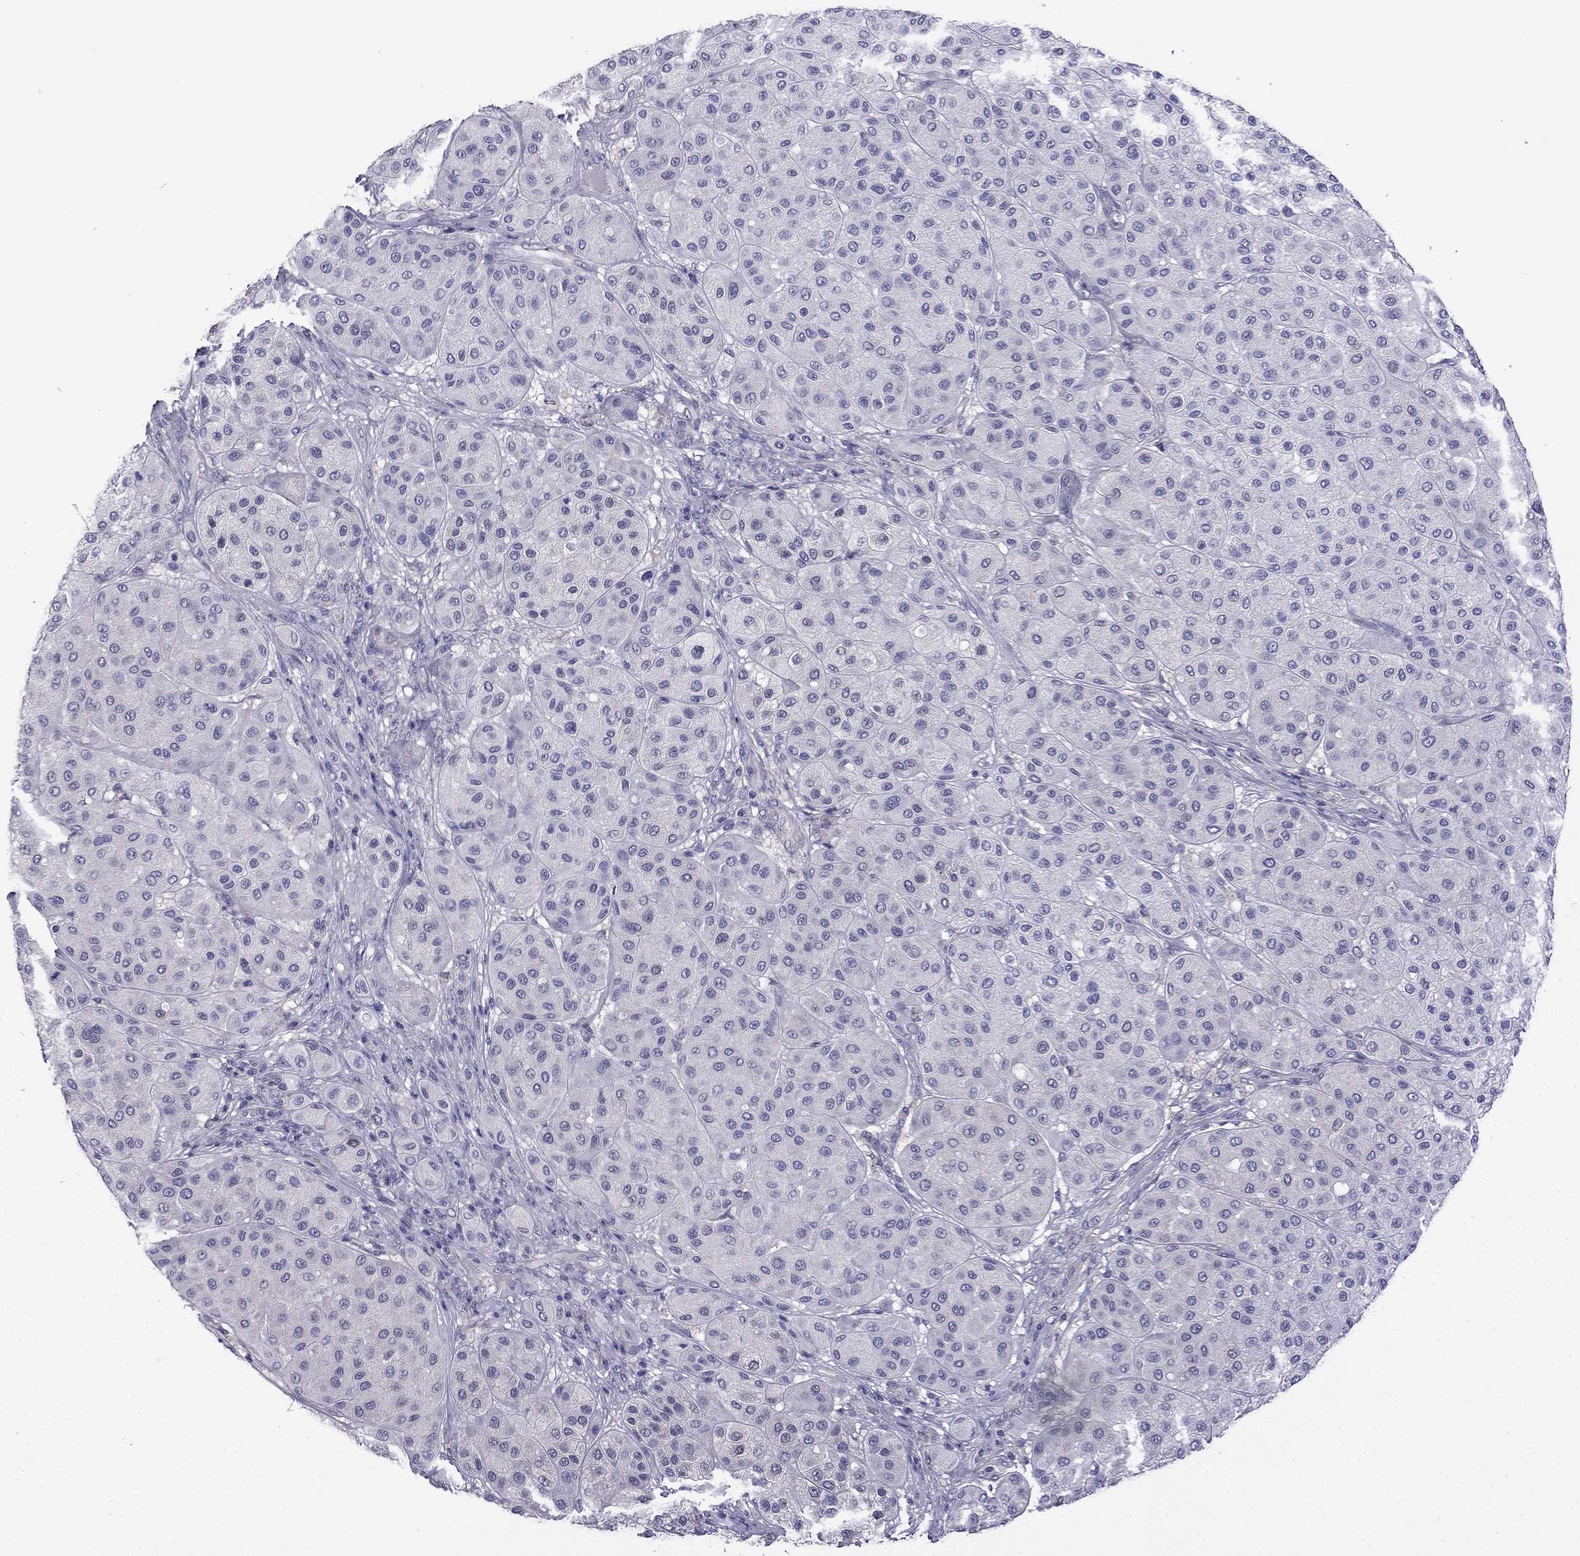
{"staining": {"intensity": "negative", "quantity": "none", "location": "none"}, "tissue": "melanoma", "cell_type": "Tumor cells", "image_type": "cancer", "snomed": [{"axis": "morphology", "description": "Malignant melanoma, Metastatic site"}, {"axis": "topography", "description": "Smooth muscle"}], "caption": "High power microscopy micrograph of an immunohistochemistry micrograph of melanoma, revealing no significant staining in tumor cells.", "gene": "SCNN1D", "patient": {"sex": "male", "age": 41}}